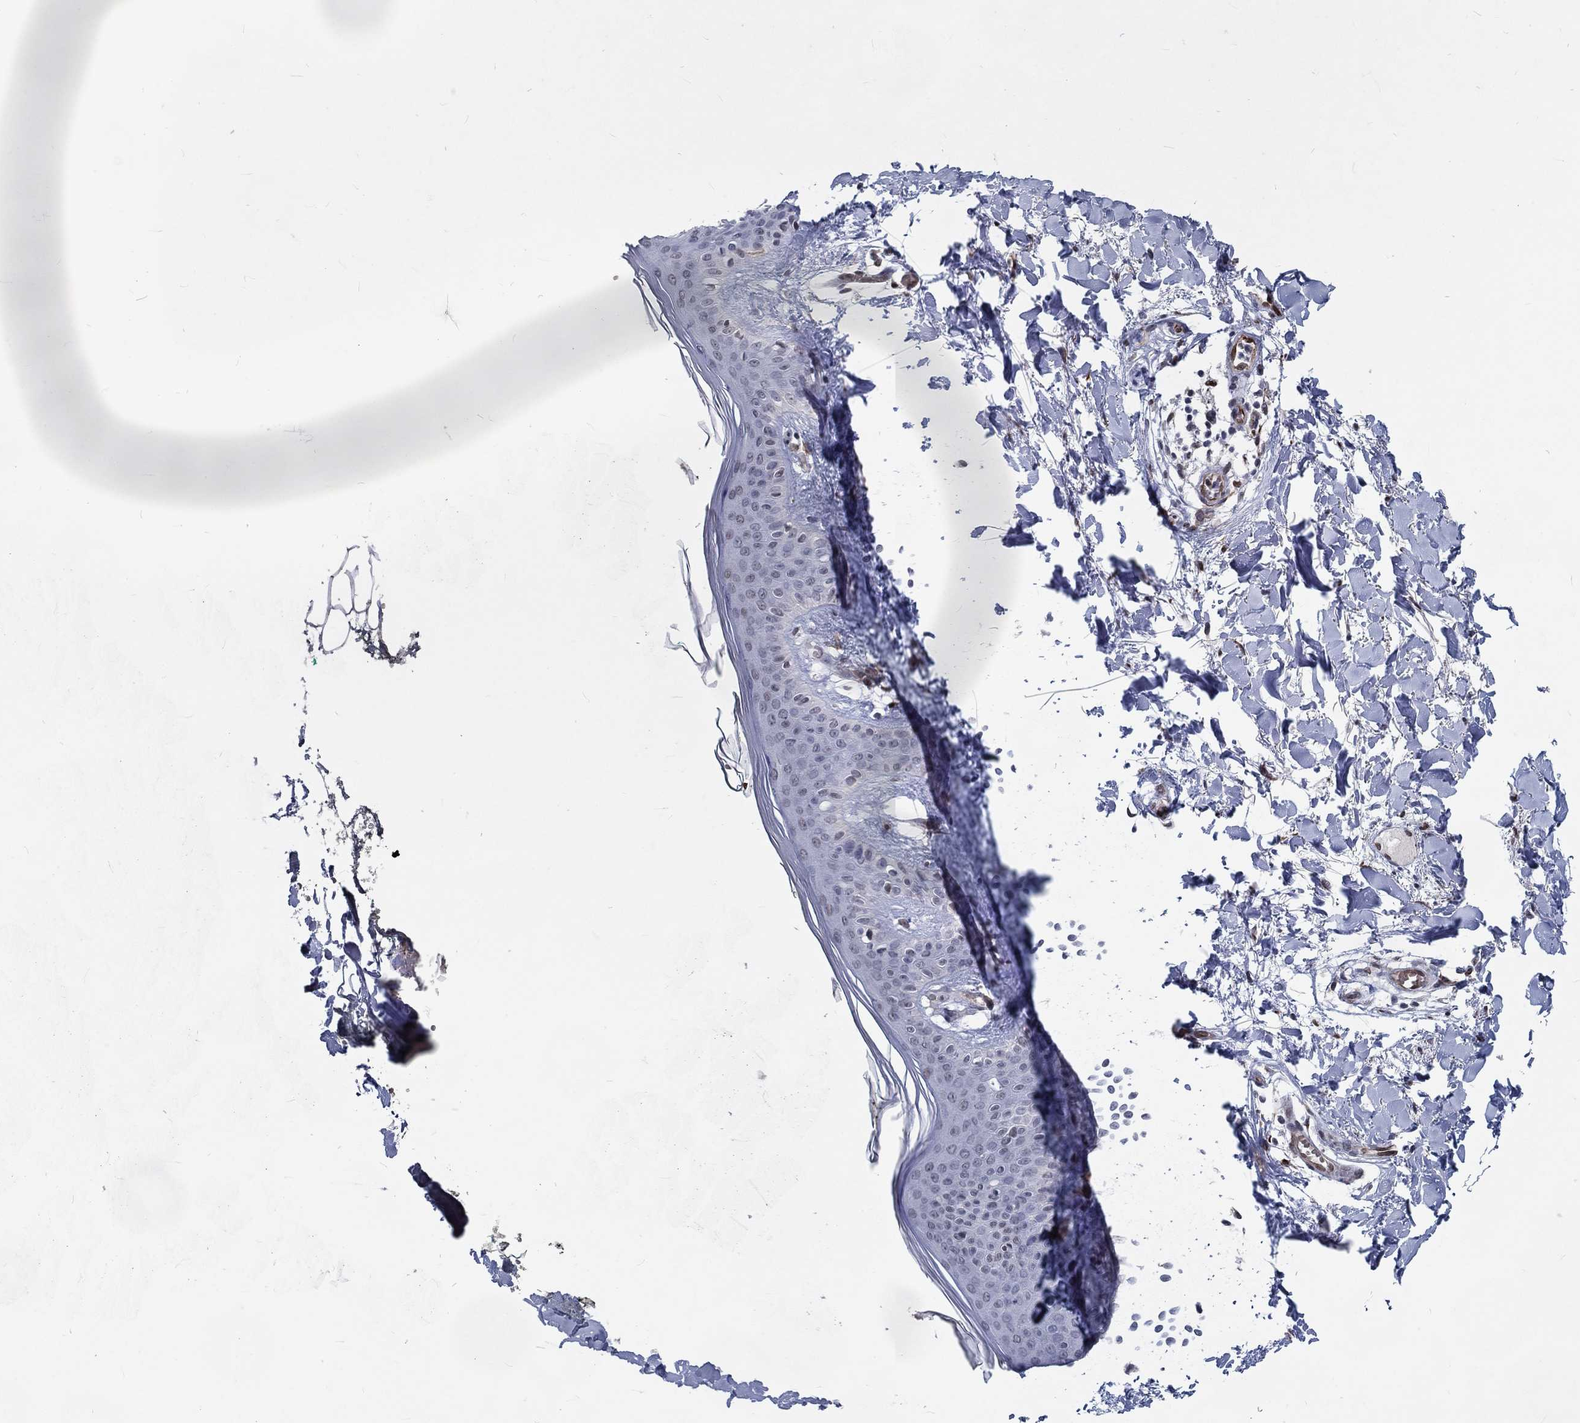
{"staining": {"intensity": "weak", "quantity": "<25%", "location": "nuclear"}, "tissue": "skin", "cell_type": "Fibroblasts", "image_type": "normal", "snomed": [{"axis": "morphology", "description": "Normal tissue, NOS"}, {"axis": "topography", "description": "Skin"}], "caption": "IHC of normal human skin displays no staining in fibroblasts. (Stains: DAB (3,3'-diaminobenzidine) IHC with hematoxylin counter stain, Microscopy: brightfield microscopy at high magnification).", "gene": "ZBED1", "patient": {"sex": "female", "age": 34}}